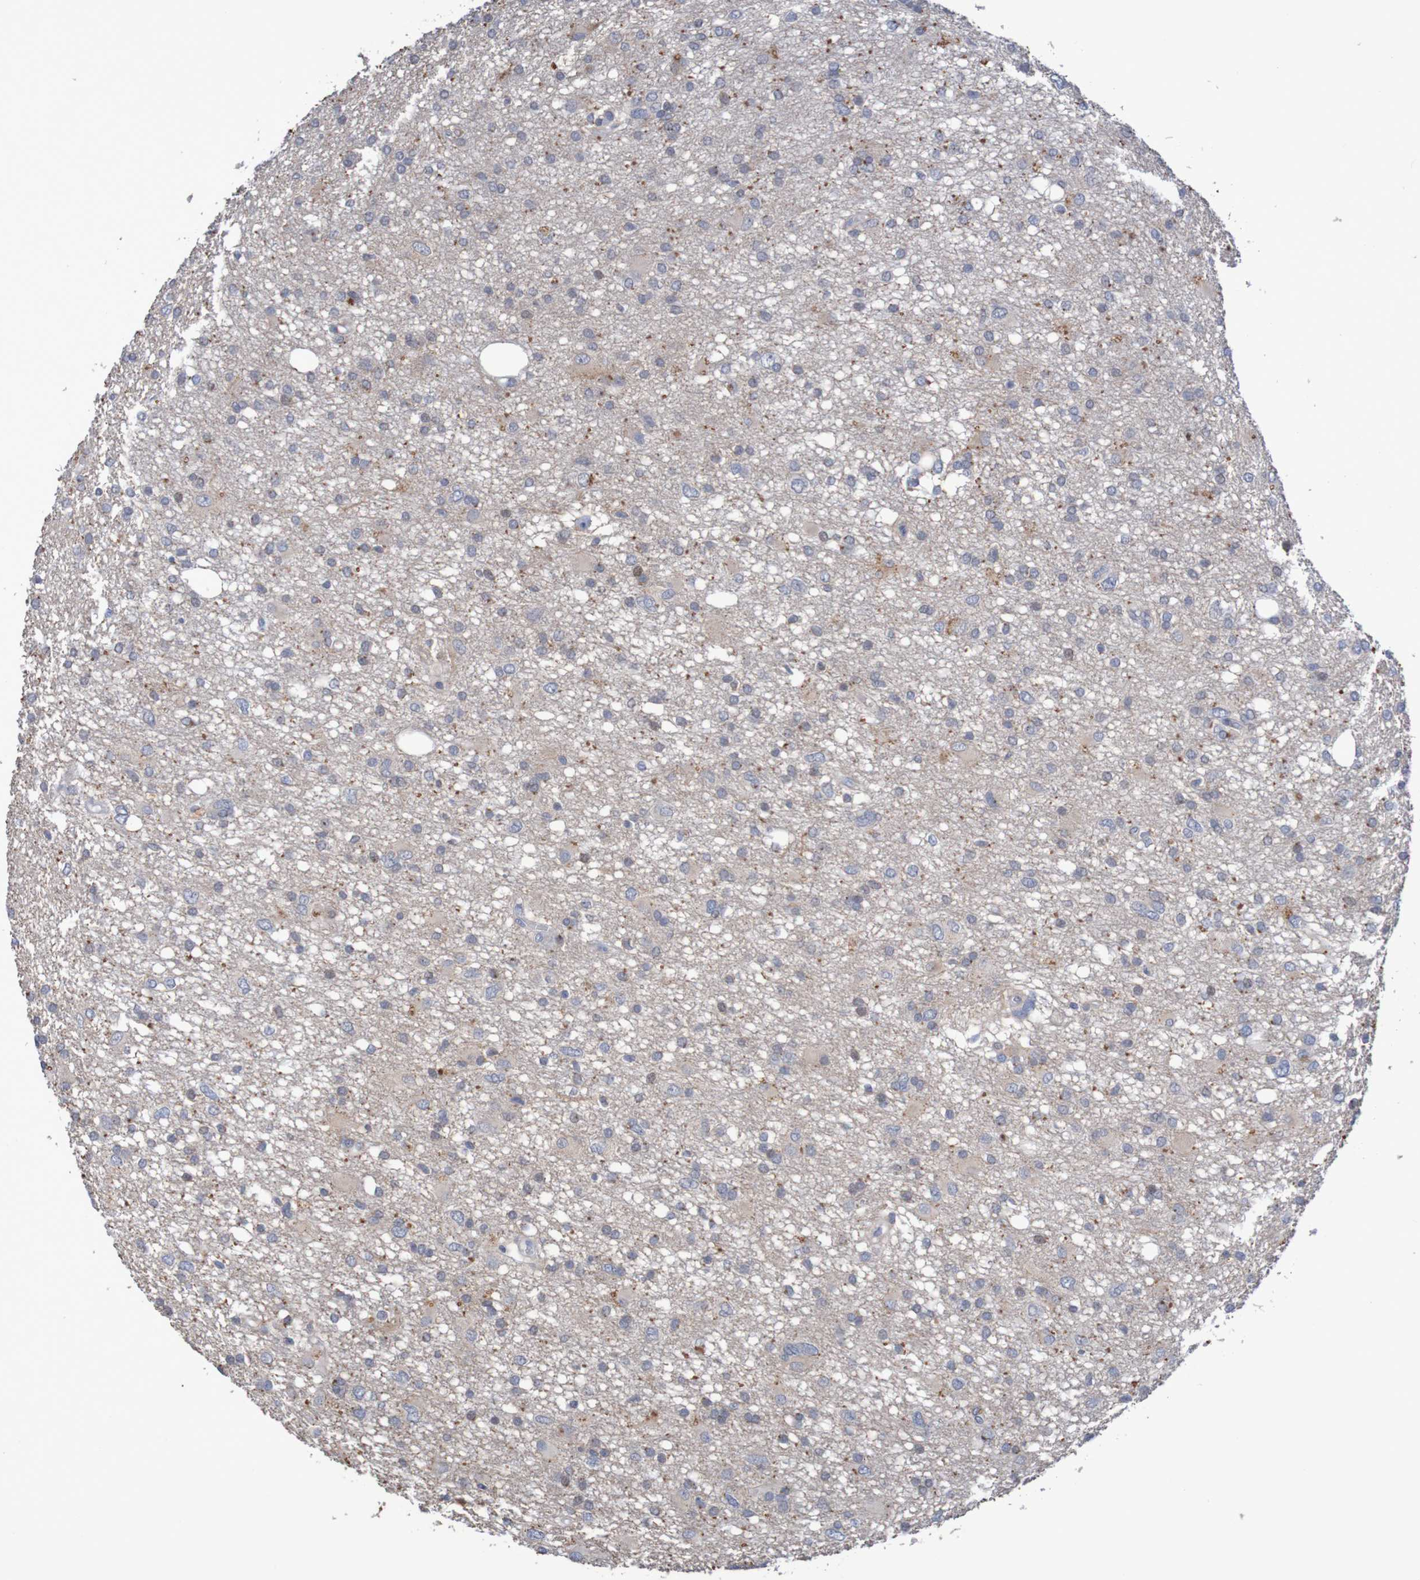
{"staining": {"intensity": "negative", "quantity": "none", "location": "none"}, "tissue": "glioma", "cell_type": "Tumor cells", "image_type": "cancer", "snomed": [{"axis": "morphology", "description": "Glioma, malignant, High grade"}, {"axis": "topography", "description": "Brain"}], "caption": "This is an immunohistochemistry (IHC) photomicrograph of human malignant glioma (high-grade). There is no positivity in tumor cells.", "gene": "FBP2", "patient": {"sex": "female", "age": 59}}